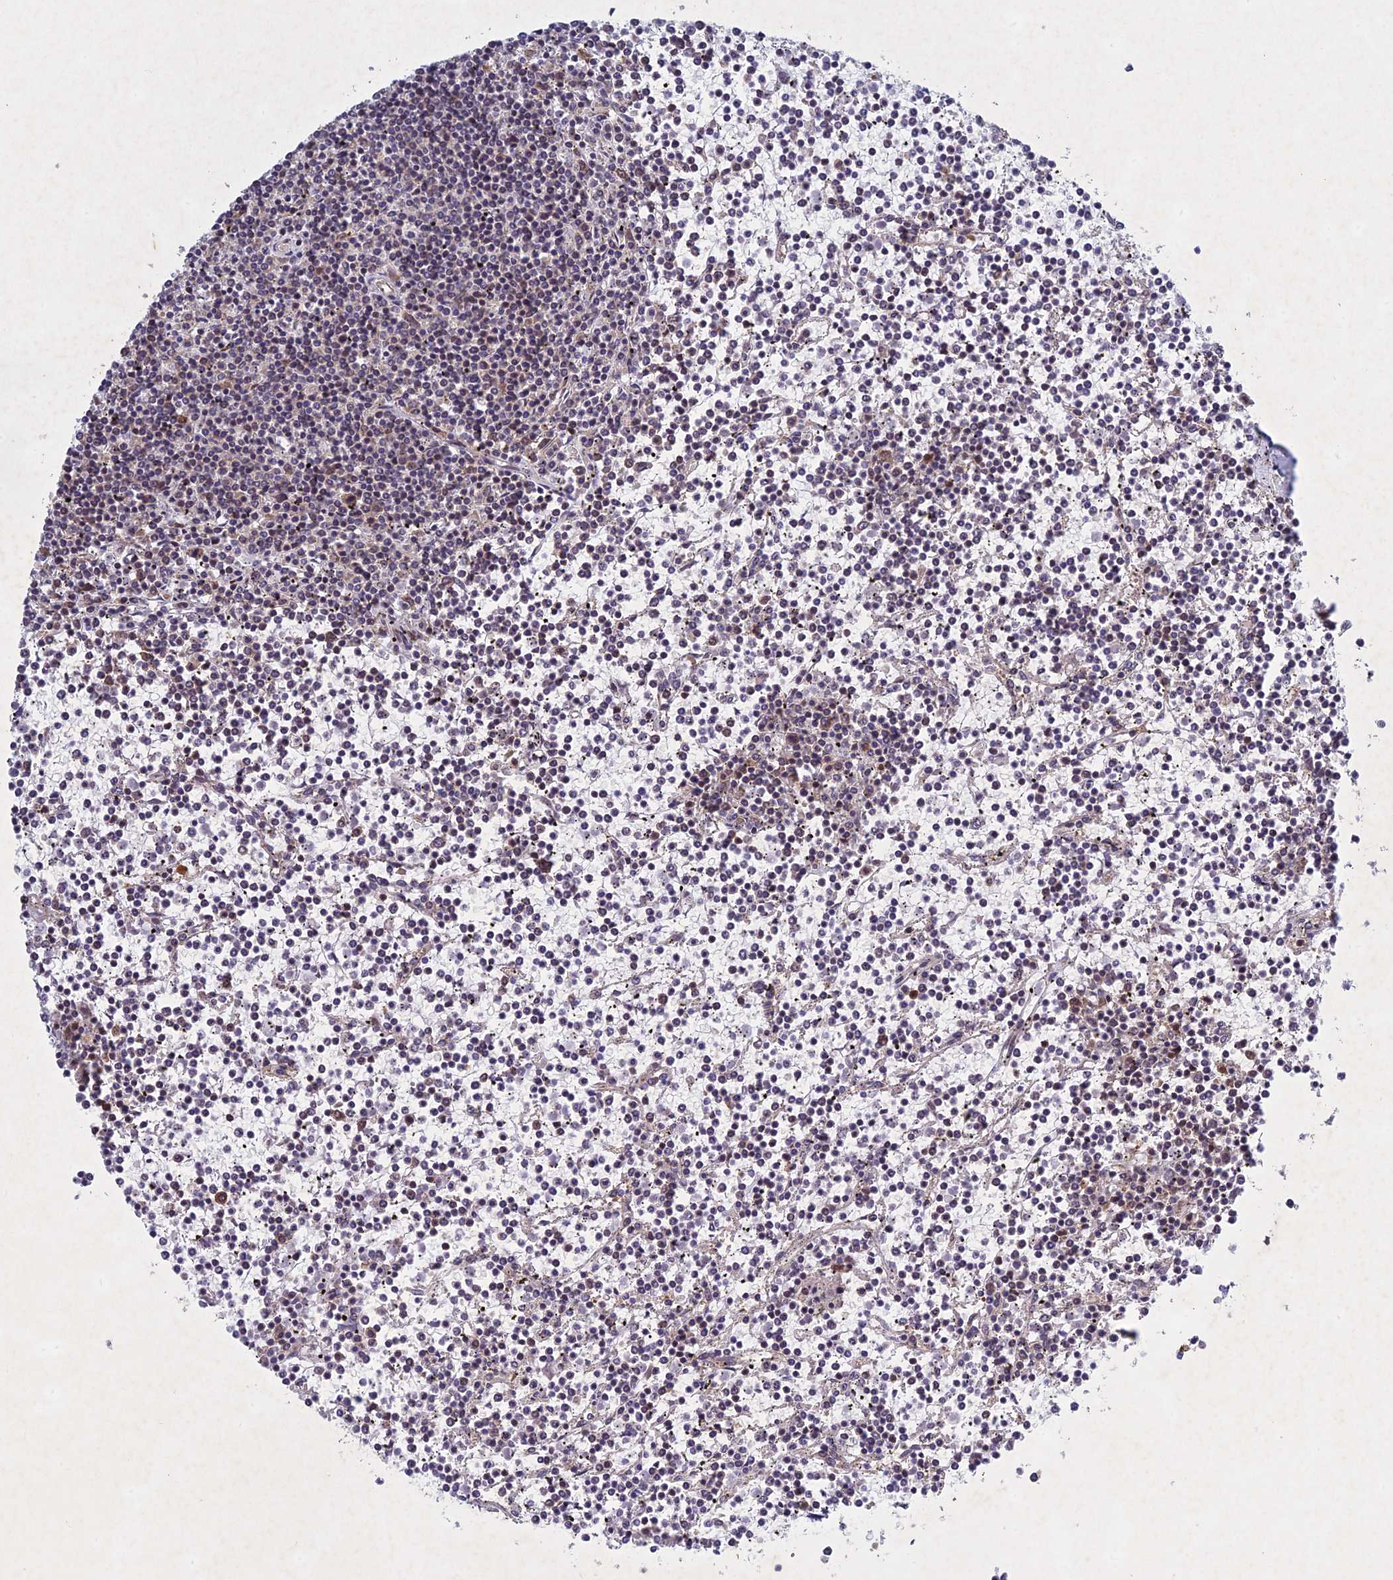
{"staining": {"intensity": "negative", "quantity": "none", "location": "none"}, "tissue": "lymphoma", "cell_type": "Tumor cells", "image_type": "cancer", "snomed": [{"axis": "morphology", "description": "Malignant lymphoma, non-Hodgkin's type, Low grade"}, {"axis": "topography", "description": "Spleen"}], "caption": "A high-resolution image shows immunohistochemistry (IHC) staining of malignant lymphoma, non-Hodgkin's type (low-grade), which exhibits no significant expression in tumor cells.", "gene": "PTHLH", "patient": {"sex": "female", "age": 19}}